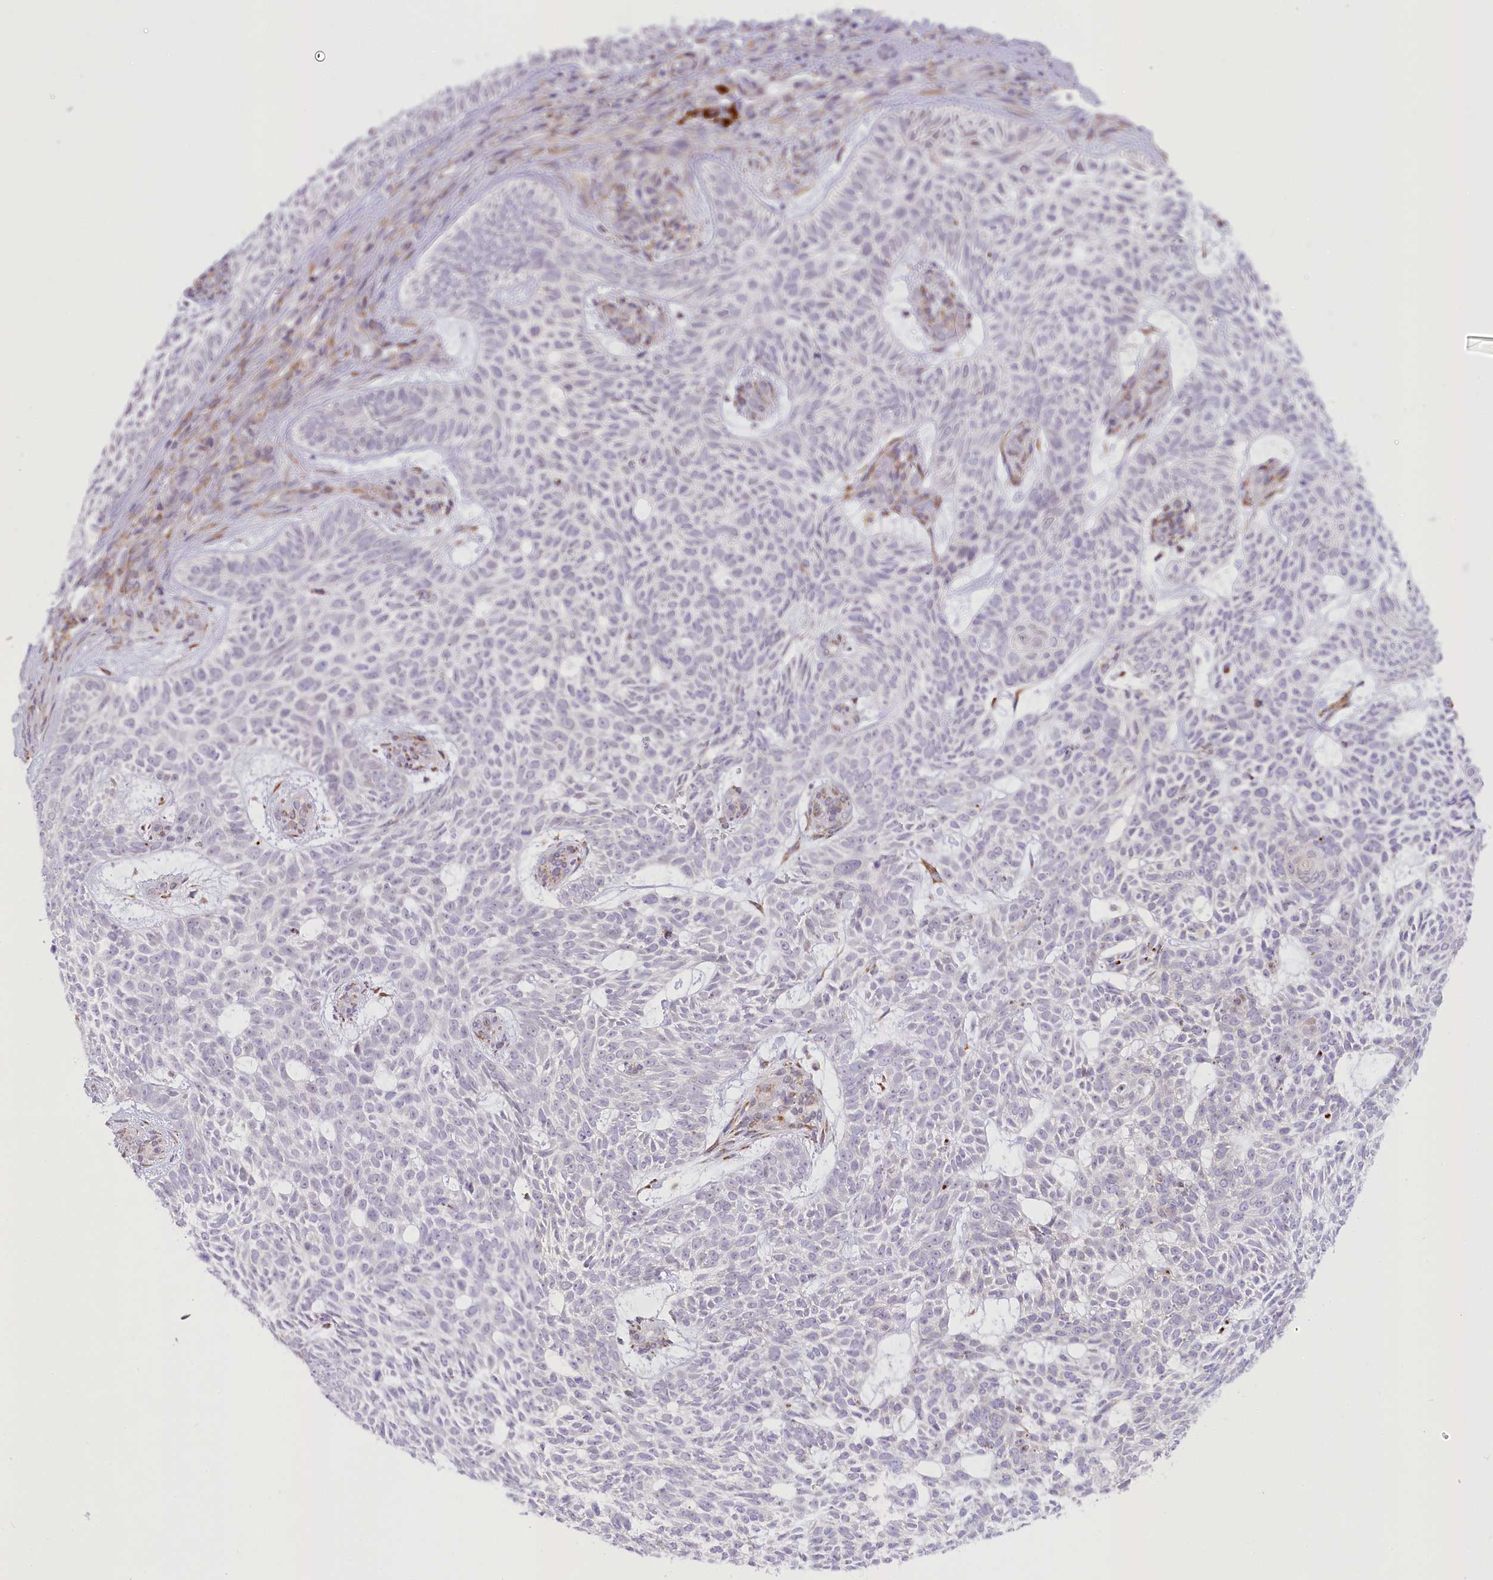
{"staining": {"intensity": "negative", "quantity": "none", "location": "none"}, "tissue": "skin cancer", "cell_type": "Tumor cells", "image_type": "cancer", "snomed": [{"axis": "morphology", "description": "Basal cell carcinoma"}, {"axis": "topography", "description": "Skin"}], "caption": "Immunohistochemistry histopathology image of neoplastic tissue: human skin cancer stained with DAB displays no significant protein positivity in tumor cells.", "gene": "NCKAP5", "patient": {"sex": "male", "age": 75}}